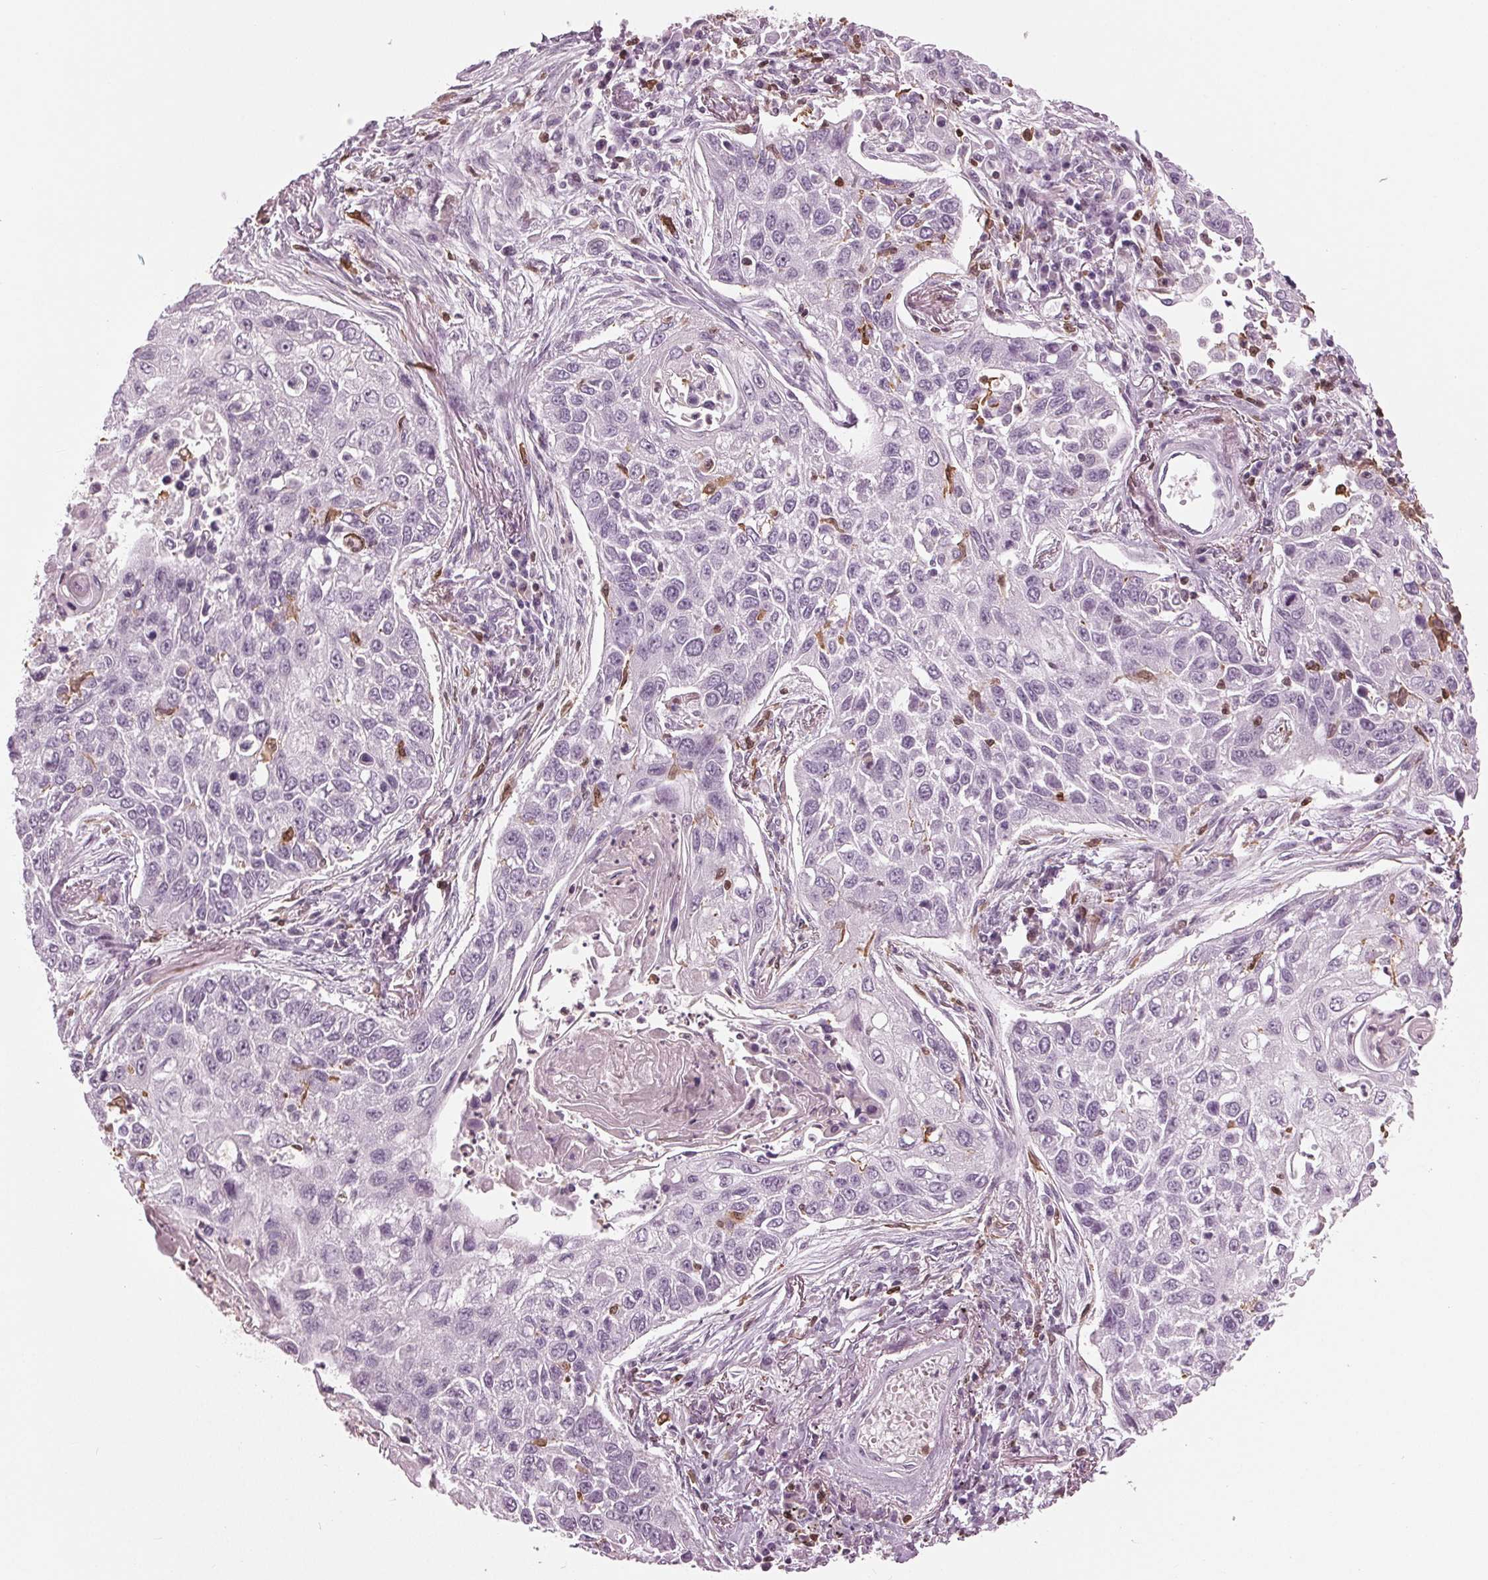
{"staining": {"intensity": "negative", "quantity": "none", "location": "none"}, "tissue": "lung cancer", "cell_type": "Tumor cells", "image_type": "cancer", "snomed": [{"axis": "morphology", "description": "Squamous cell carcinoma, NOS"}, {"axis": "topography", "description": "Lung"}], "caption": "The IHC micrograph has no significant staining in tumor cells of lung cancer (squamous cell carcinoma) tissue.", "gene": "BTLA", "patient": {"sex": "male", "age": 75}}